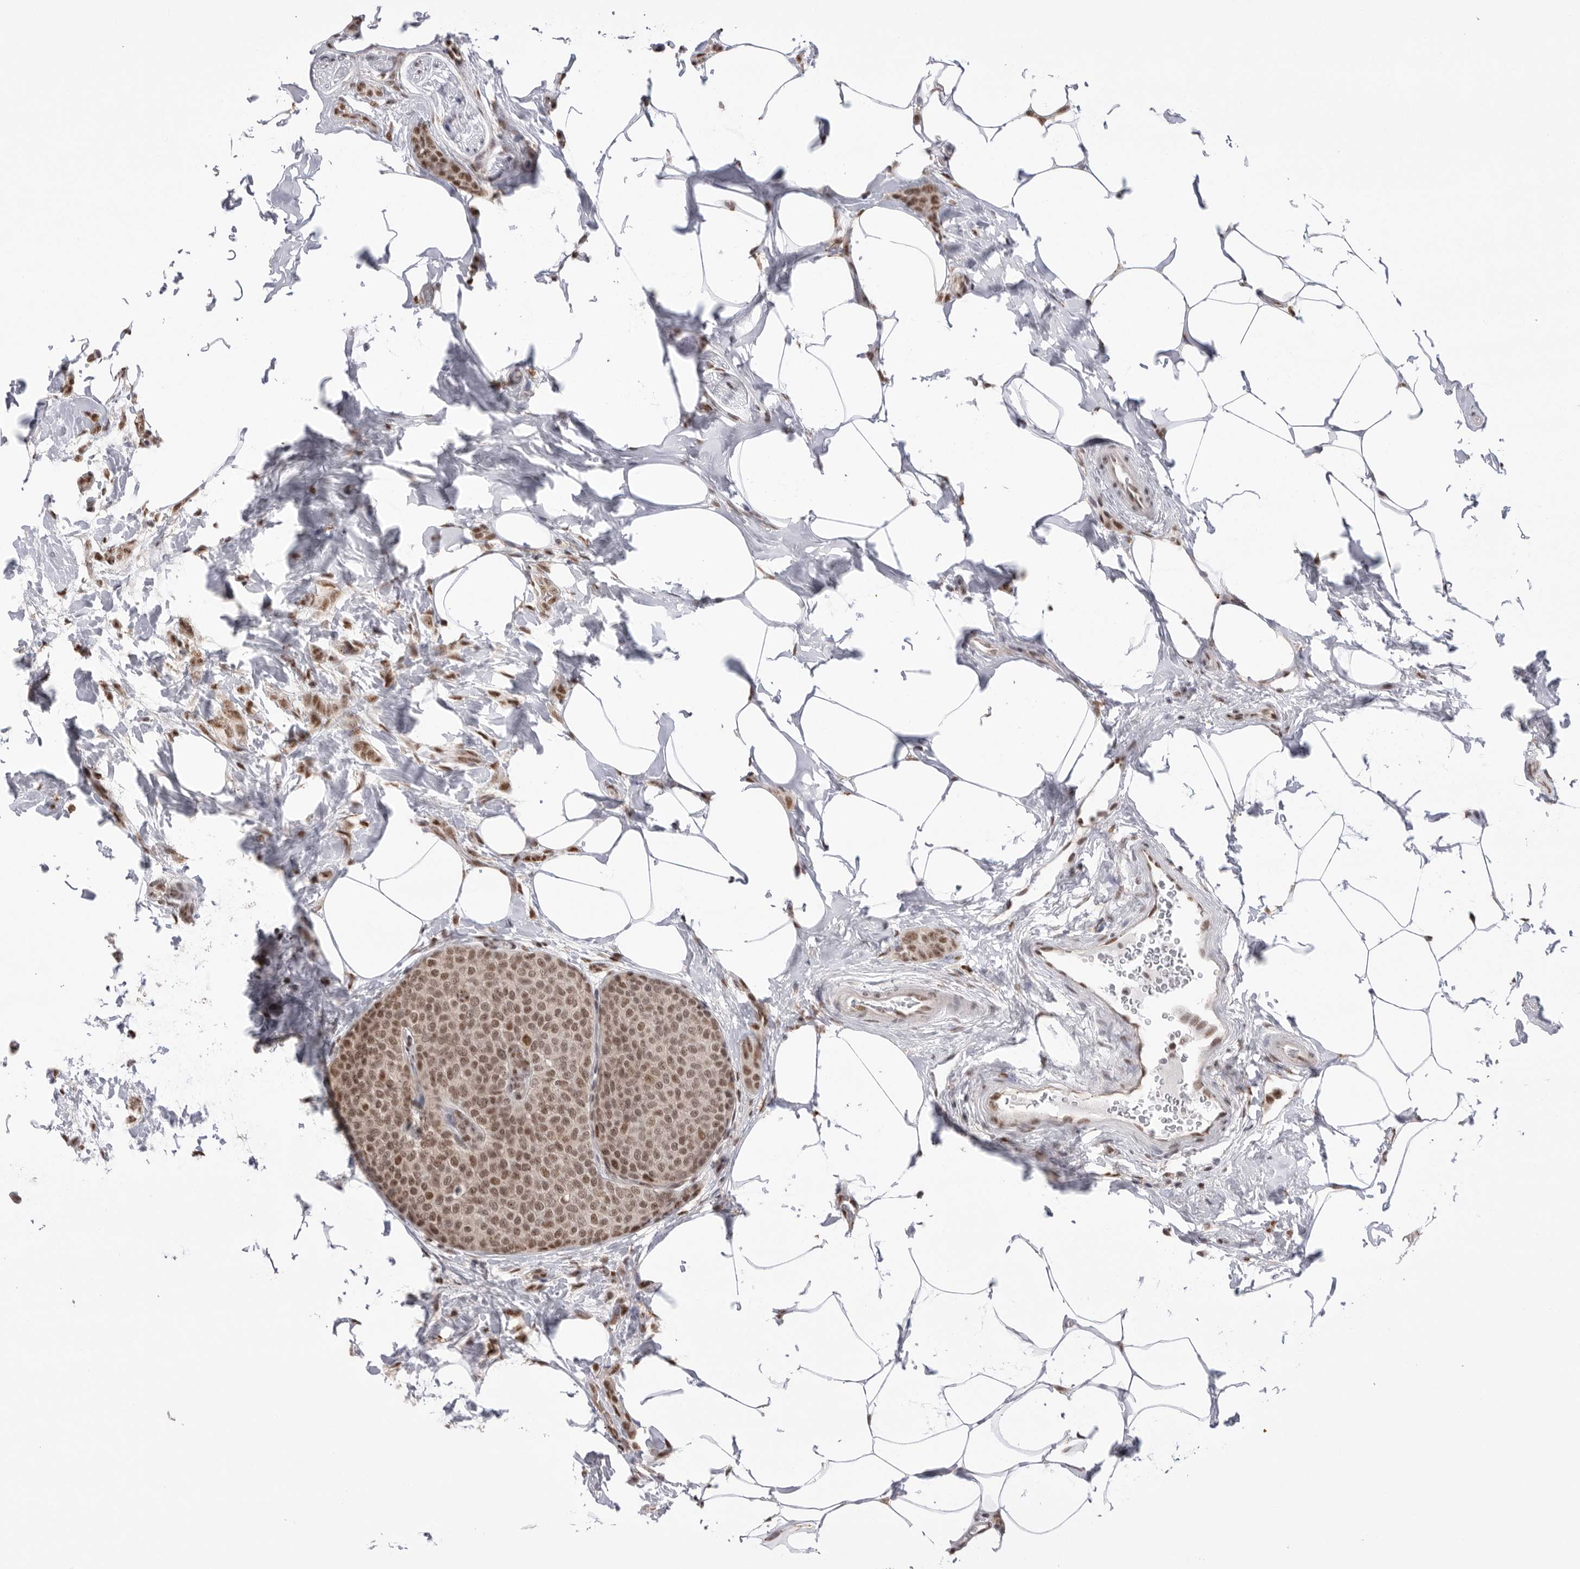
{"staining": {"intensity": "moderate", "quantity": ">75%", "location": "nuclear"}, "tissue": "breast cancer", "cell_type": "Tumor cells", "image_type": "cancer", "snomed": [{"axis": "morphology", "description": "Lobular carcinoma, in situ"}, {"axis": "morphology", "description": "Lobular carcinoma"}, {"axis": "topography", "description": "Breast"}], "caption": "This micrograph shows immunohistochemistry (IHC) staining of lobular carcinoma in situ (breast), with medium moderate nuclear expression in about >75% of tumor cells.", "gene": "BCLAF3", "patient": {"sex": "female", "age": 41}}